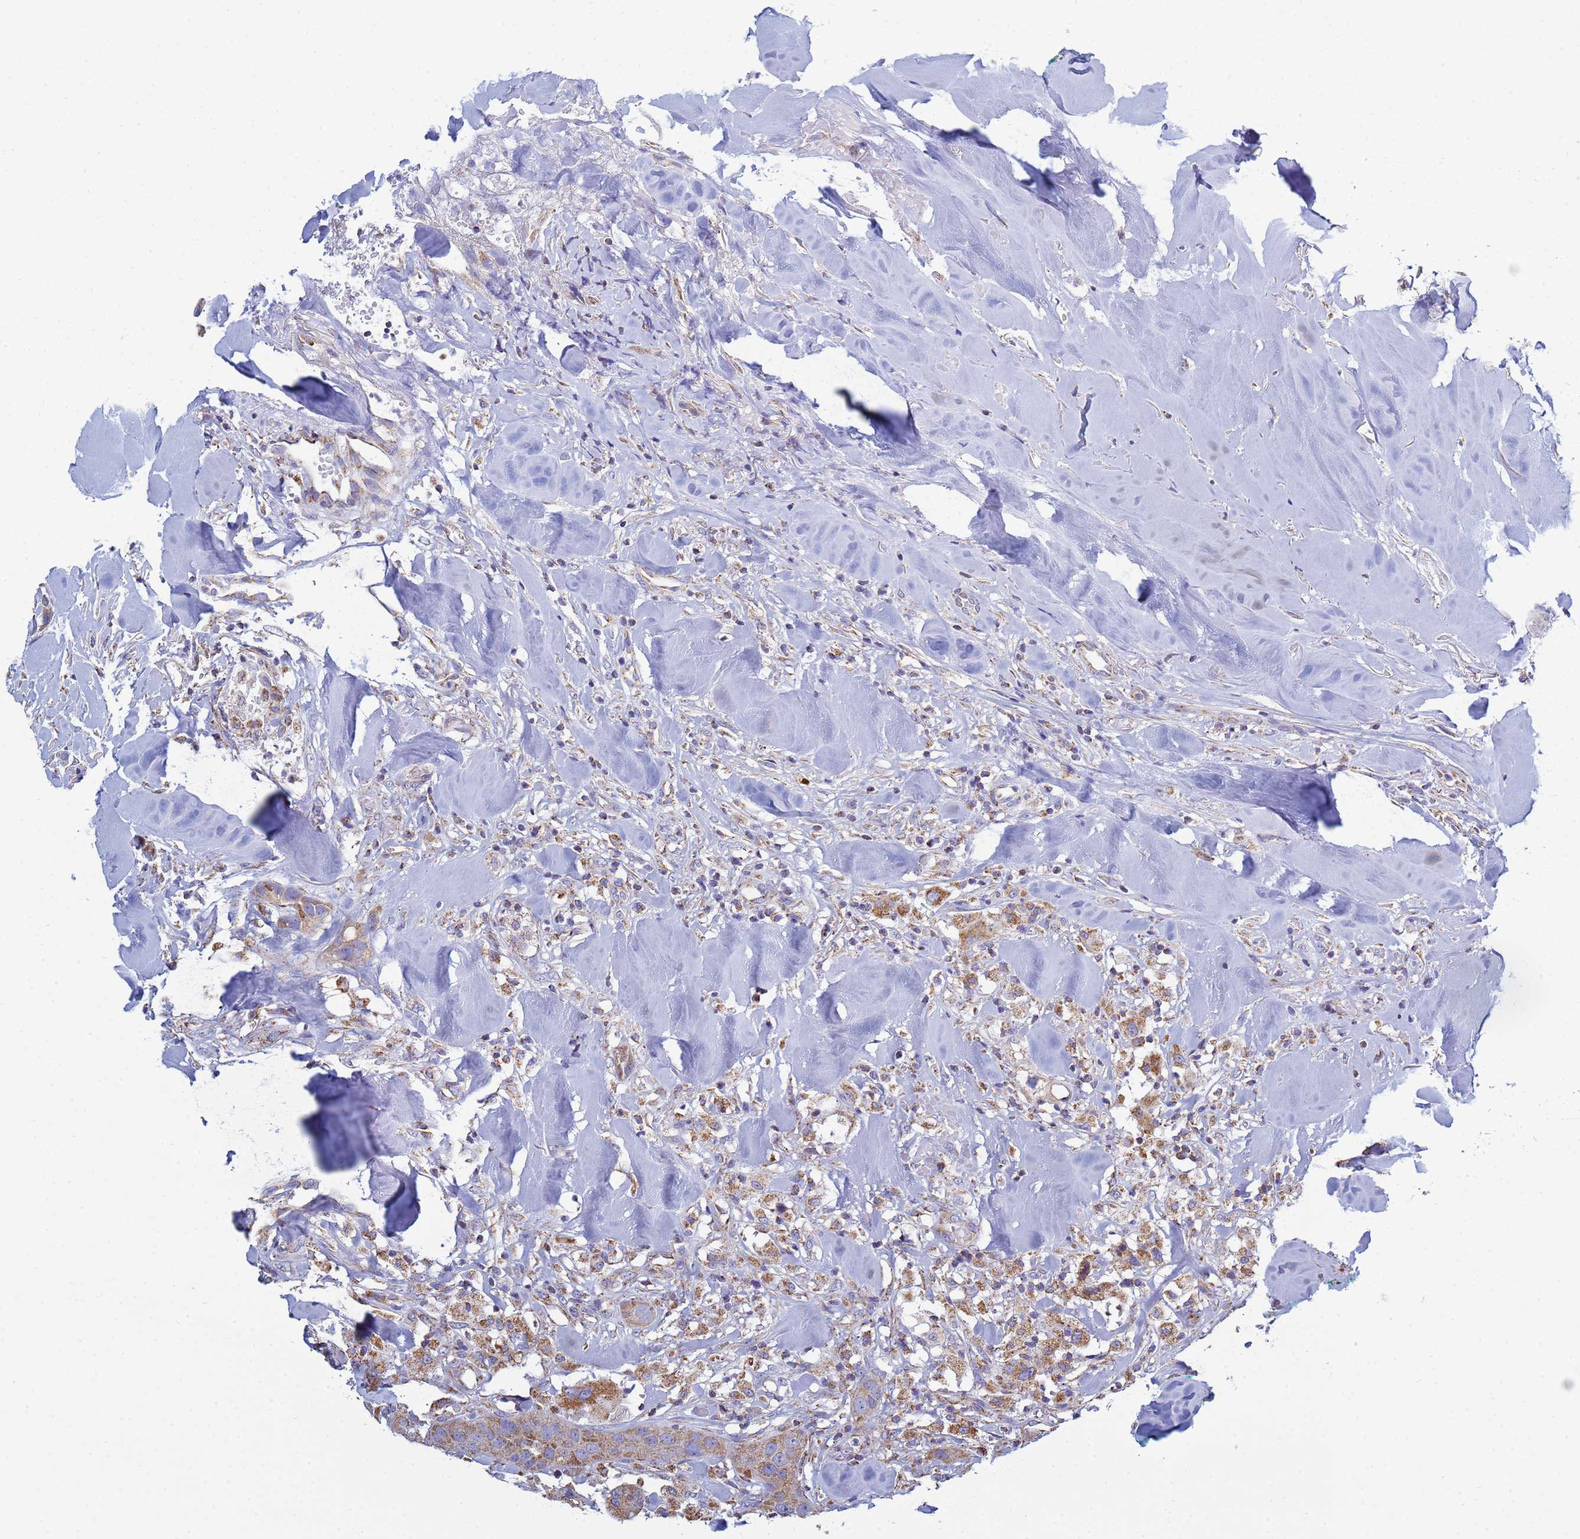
{"staining": {"intensity": "moderate", "quantity": ">75%", "location": "cytoplasmic/membranous"}, "tissue": "head and neck cancer", "cell_type": "Tumor cells", "image_type": "cancer", "snomed": [{"axis": "morphology", "description": "Normal tissue, NOS"}, {"axis": "morphology", "description": "Squamous cell carcinoma, NOS"}, {"axis": "topography", "description": "Skeletal muscle"}, {"axis": "topography", "description": "Head-Neck"}], "caption": "This histopathology image shows IHC staining of human head and neck squamous cell carcinoma, with medium moderate cytoplasmic/membranous positivity in about >75% of tumor cells.", "gene": "COQ4", "patient": {"sex": "male", "age": 51}}